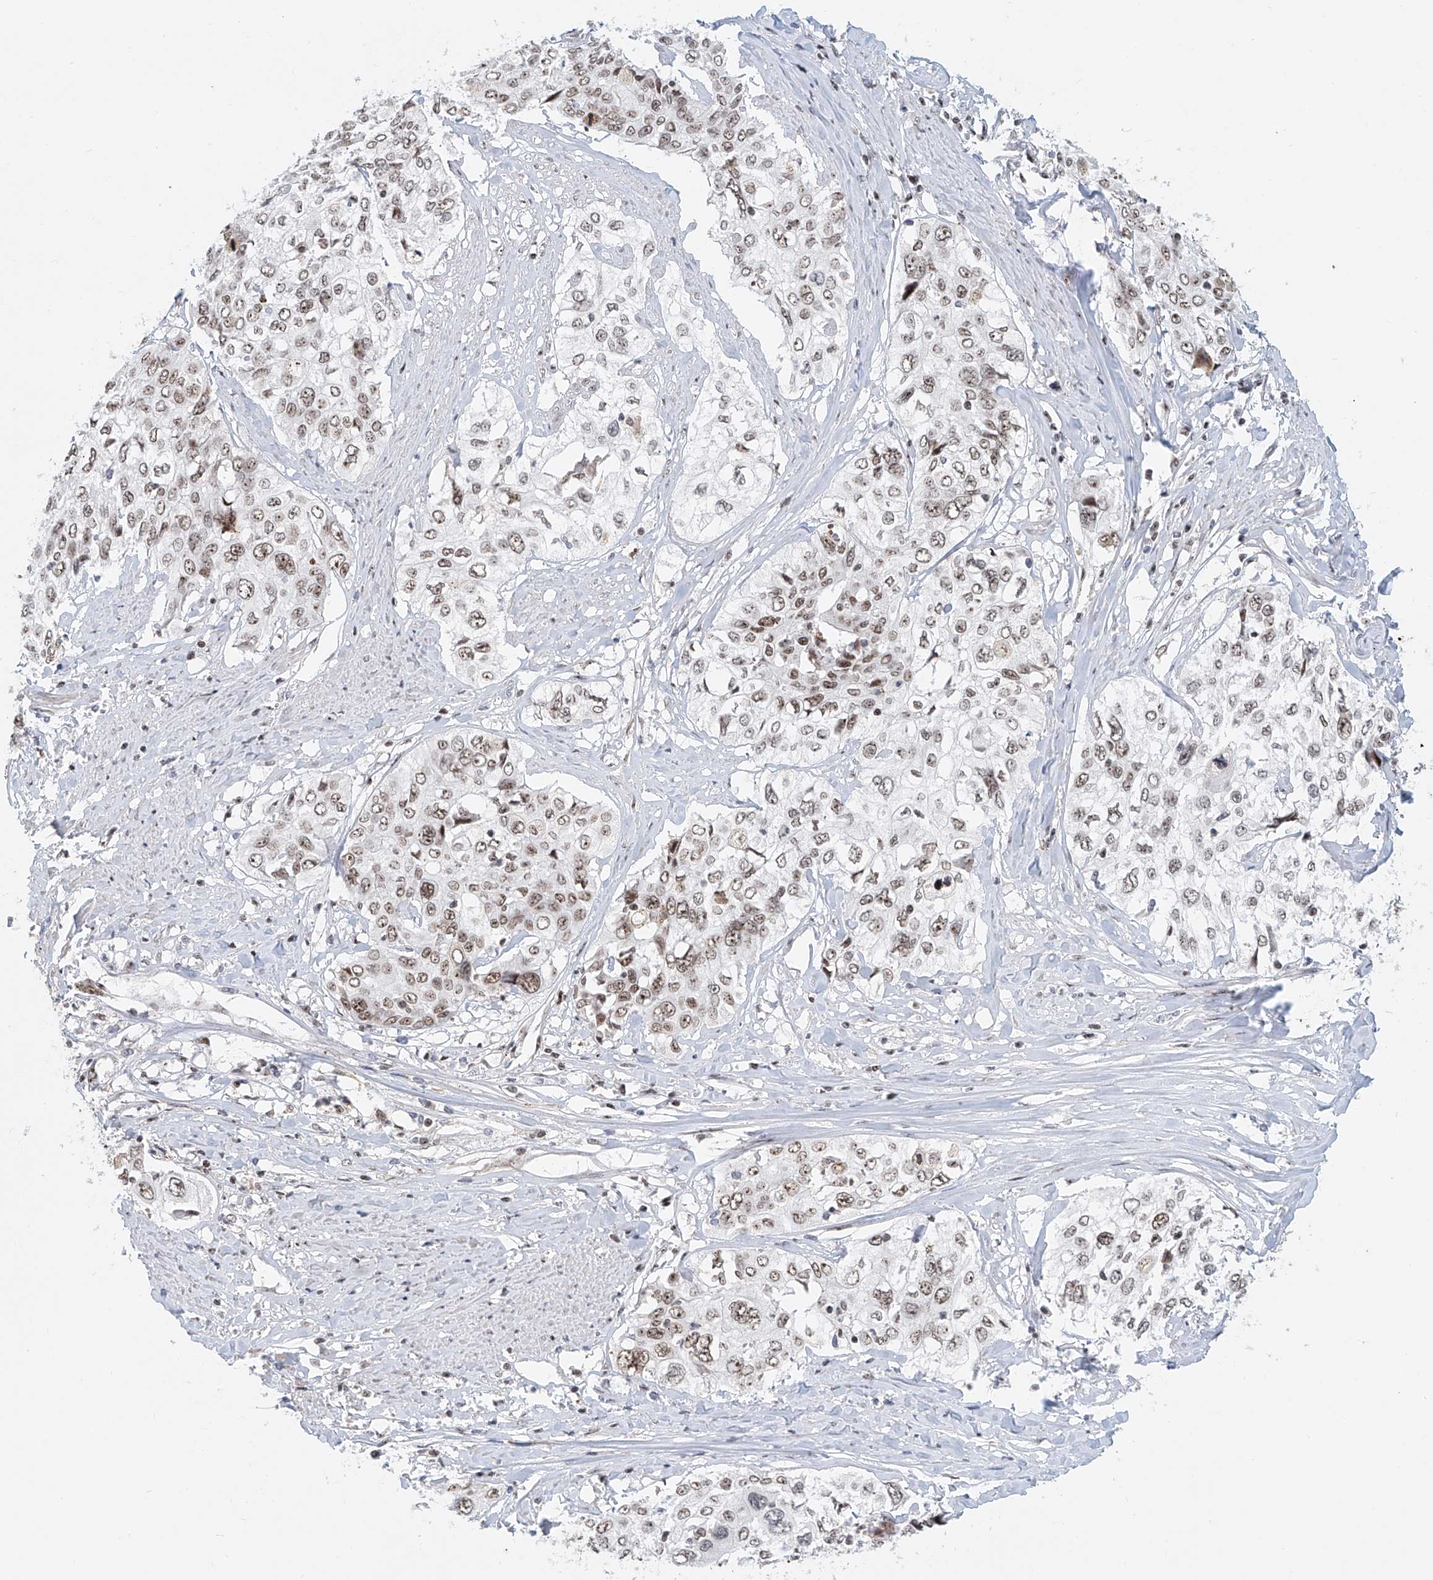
{"staining": {"intensity": "moderate", "quantity": ">75%", "location": "nuclear"}, "tissue": "cervical cancer", "cell_type": "Tumor cells", "image_type": "cancer", "snomed": [{"axis": "morphology", "description": "Squamous cell carcinoma, NOS"}, {"axis": "topography", "description": "Cervix"}], "caption": "Protein expression analysis of squamous cell carcinoma (cervical) exhibits moderate nuclear expression in about >75% of tumor cells. (Brightfield microscopy of DAB IHC at high magnification).", "gene": "PRUNE2", "patient": {"sex": "female", "age": 31}}